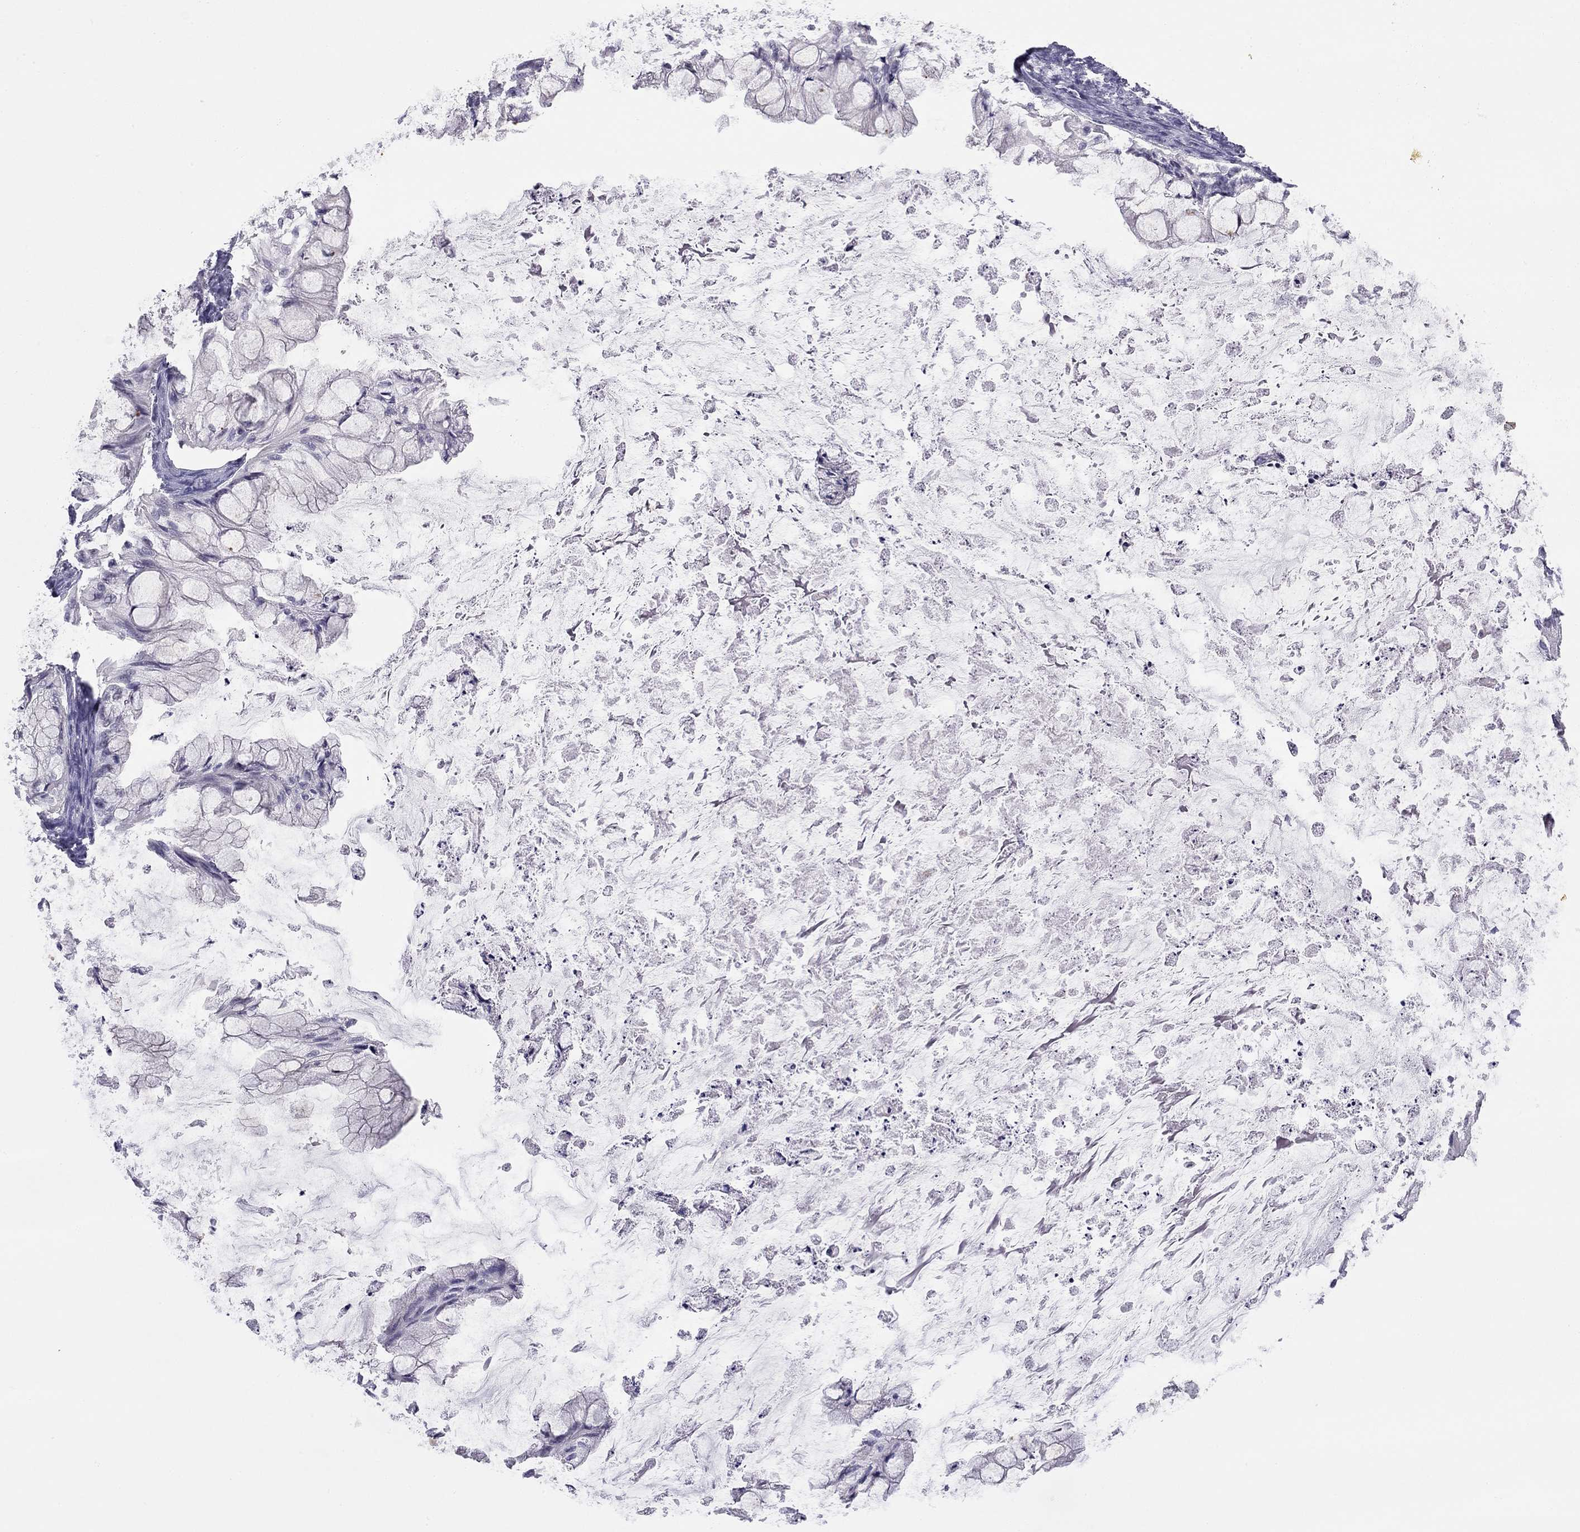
{"staining": {"intensity": "negative", "quantity": "none", "location": "none"}, "tissue": "ovarian cancer", "cell_type": "Tumor cells", "image_type": "cancer", "snomed": [{"axis": "morphology", "description": "Cystadenocarcinoma, mucinous, NOS"}, {"axis": "topography", "description": "Ovary"}], "caption": "Immunohistochemistry (IHC) photomicrograph of neoplastic tissue: human ovarian mucinous cystadenocarcinoma stained with DAB demonstrates no significant protein positivity in tumor cells.", "gene": "DOT1L", "patient": {"sex": "female", "age": 57}}